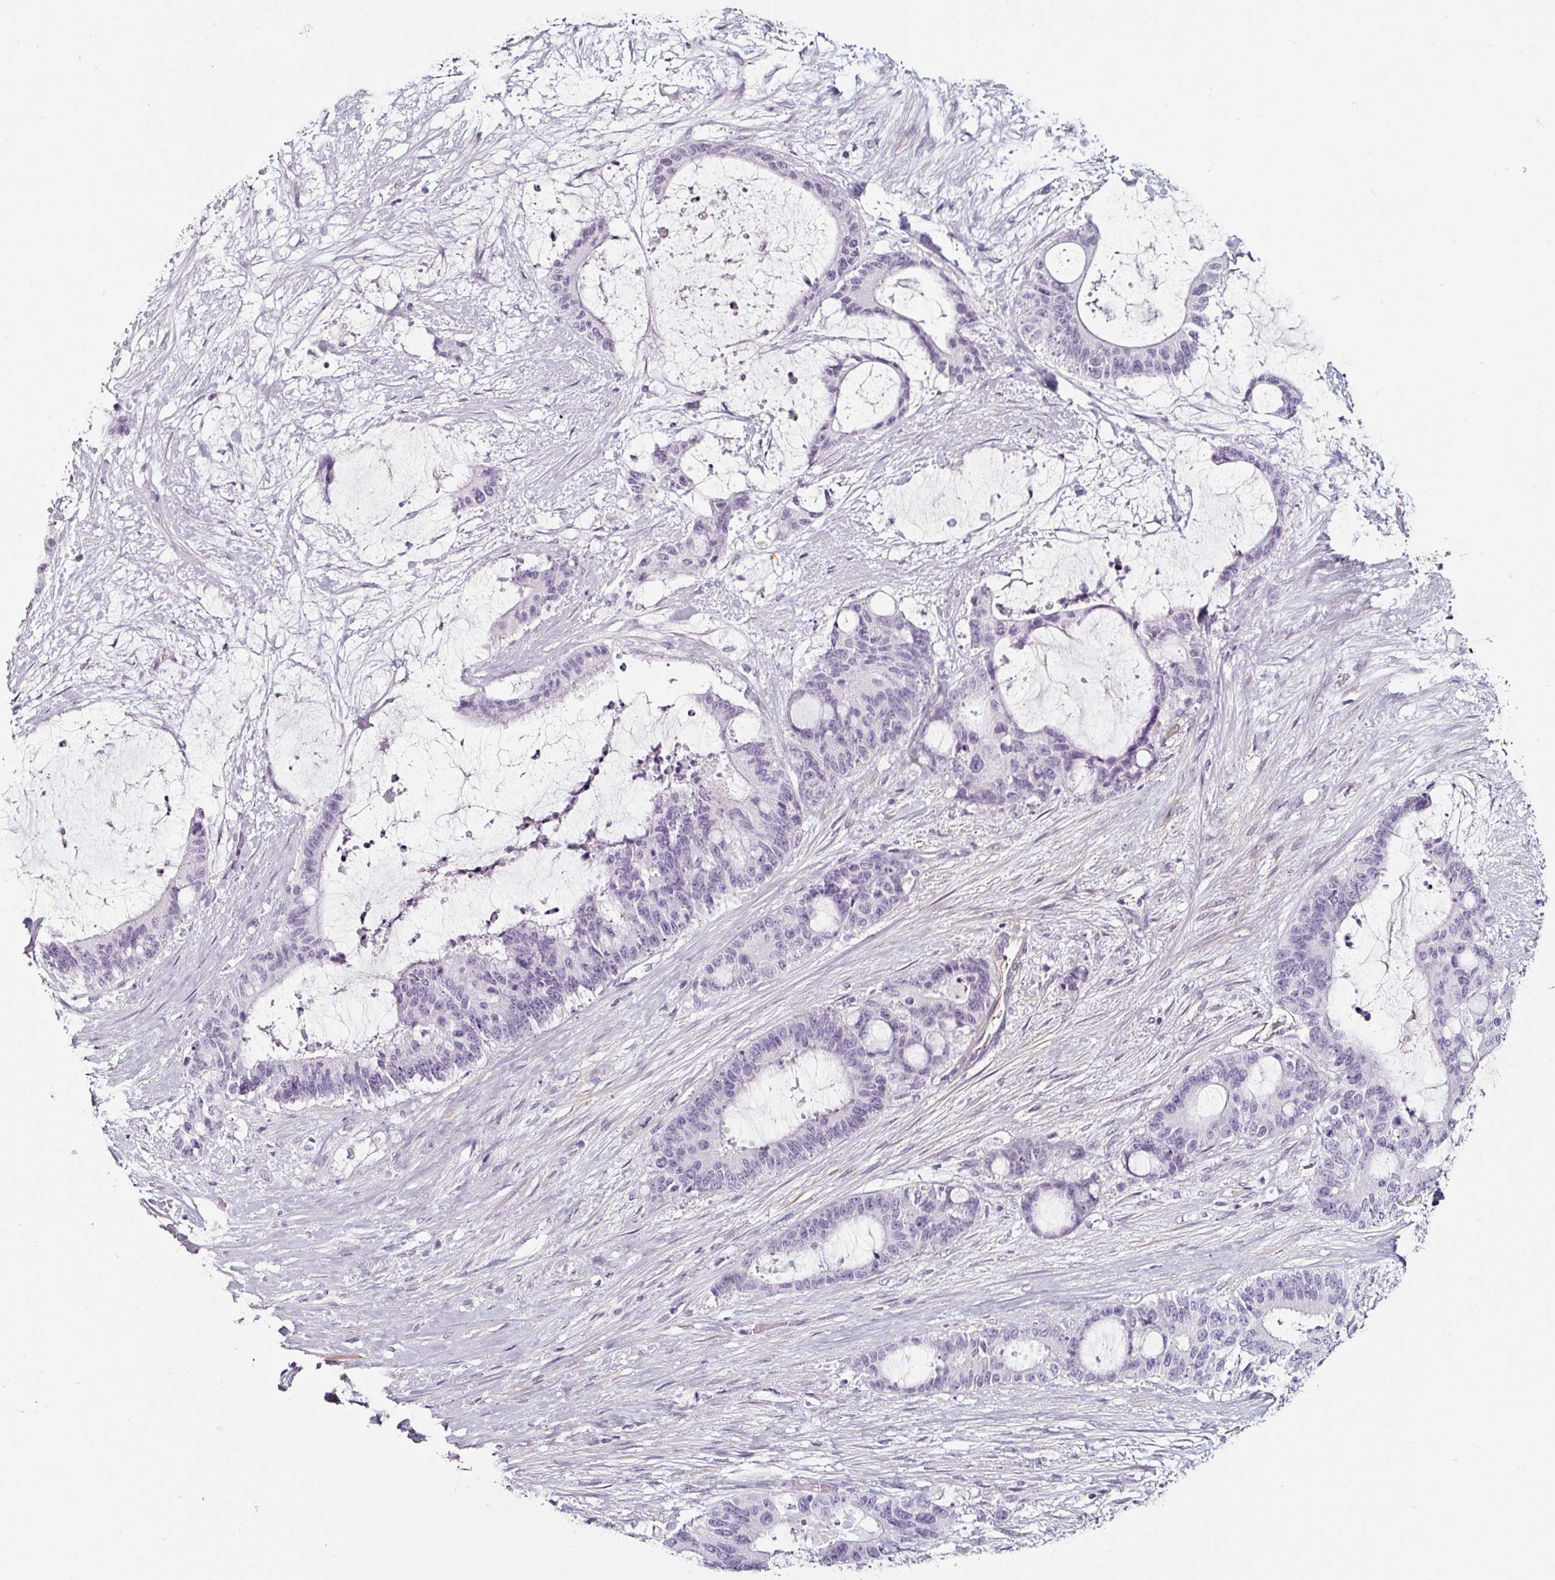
{"staining": {"intensity": "negative", "quantity": "none", "location": "none"}, "tissue": "liver cancer", "cell_type": "Tumor cells", "image_type": "cancer", "snomed": [{"axis": "morphology", "description": "Normal tissue, NOS"}, {"axis": "morphology", "description": "Cholangiocarcinoma"}, {"axis": "topography", "description": "Liver"}, {"axis": "topography", "description": "Peripheral nerve tissue"}], "caption": "Protein analysis of cholangiocarcinoma (liver) exhibits no significant positivity in tumor cells.", "gene": "CAP2", "patient": {"sex": "female", "age": 73}}